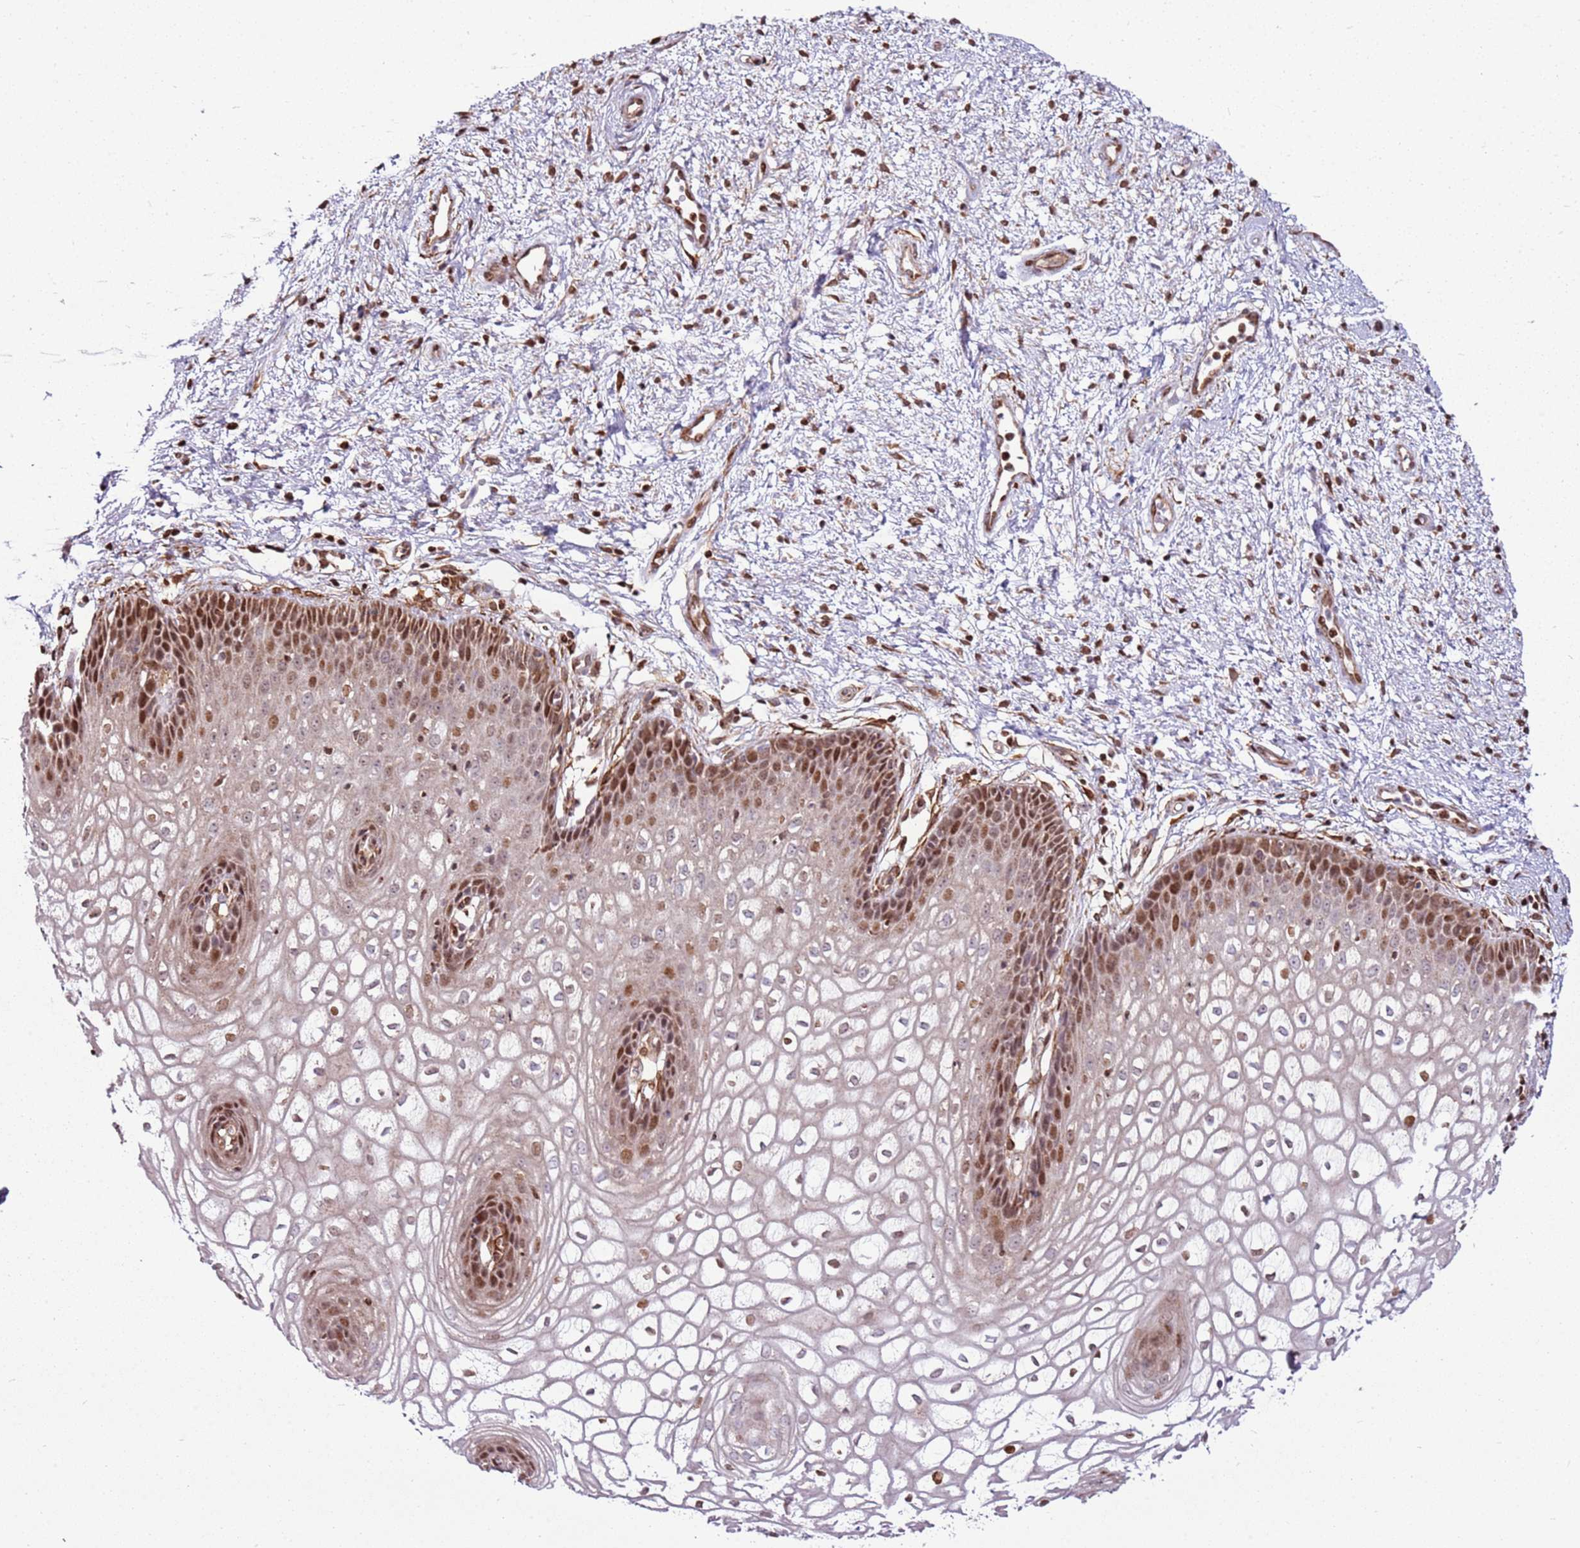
{"staining": {"intensity": "moderate", "quantity": "25%-75%", "location": "nuclear"}, "tissue": "vagina", "cell_type": "Squamous epithelial cells", "image_type": "normal", "snomed": [{"axis": "morphology", "description": "Normal tissue, NOS"}, {"axis": "topography", "description": "Vagina"}], "caption": "Brown immunohistochemical staining in unremarkable vagina shows moderate nuclear staining in approximately 25%-75% of squamous epithelial cells. (Stains: DAB (3,3'-diaminobenzidine) in brown, nuclei in blue, Microscopy: brightfield microscopy at high magnification).", "gene": "PCTP", "patient": {"sex": "female", "age": 34}}